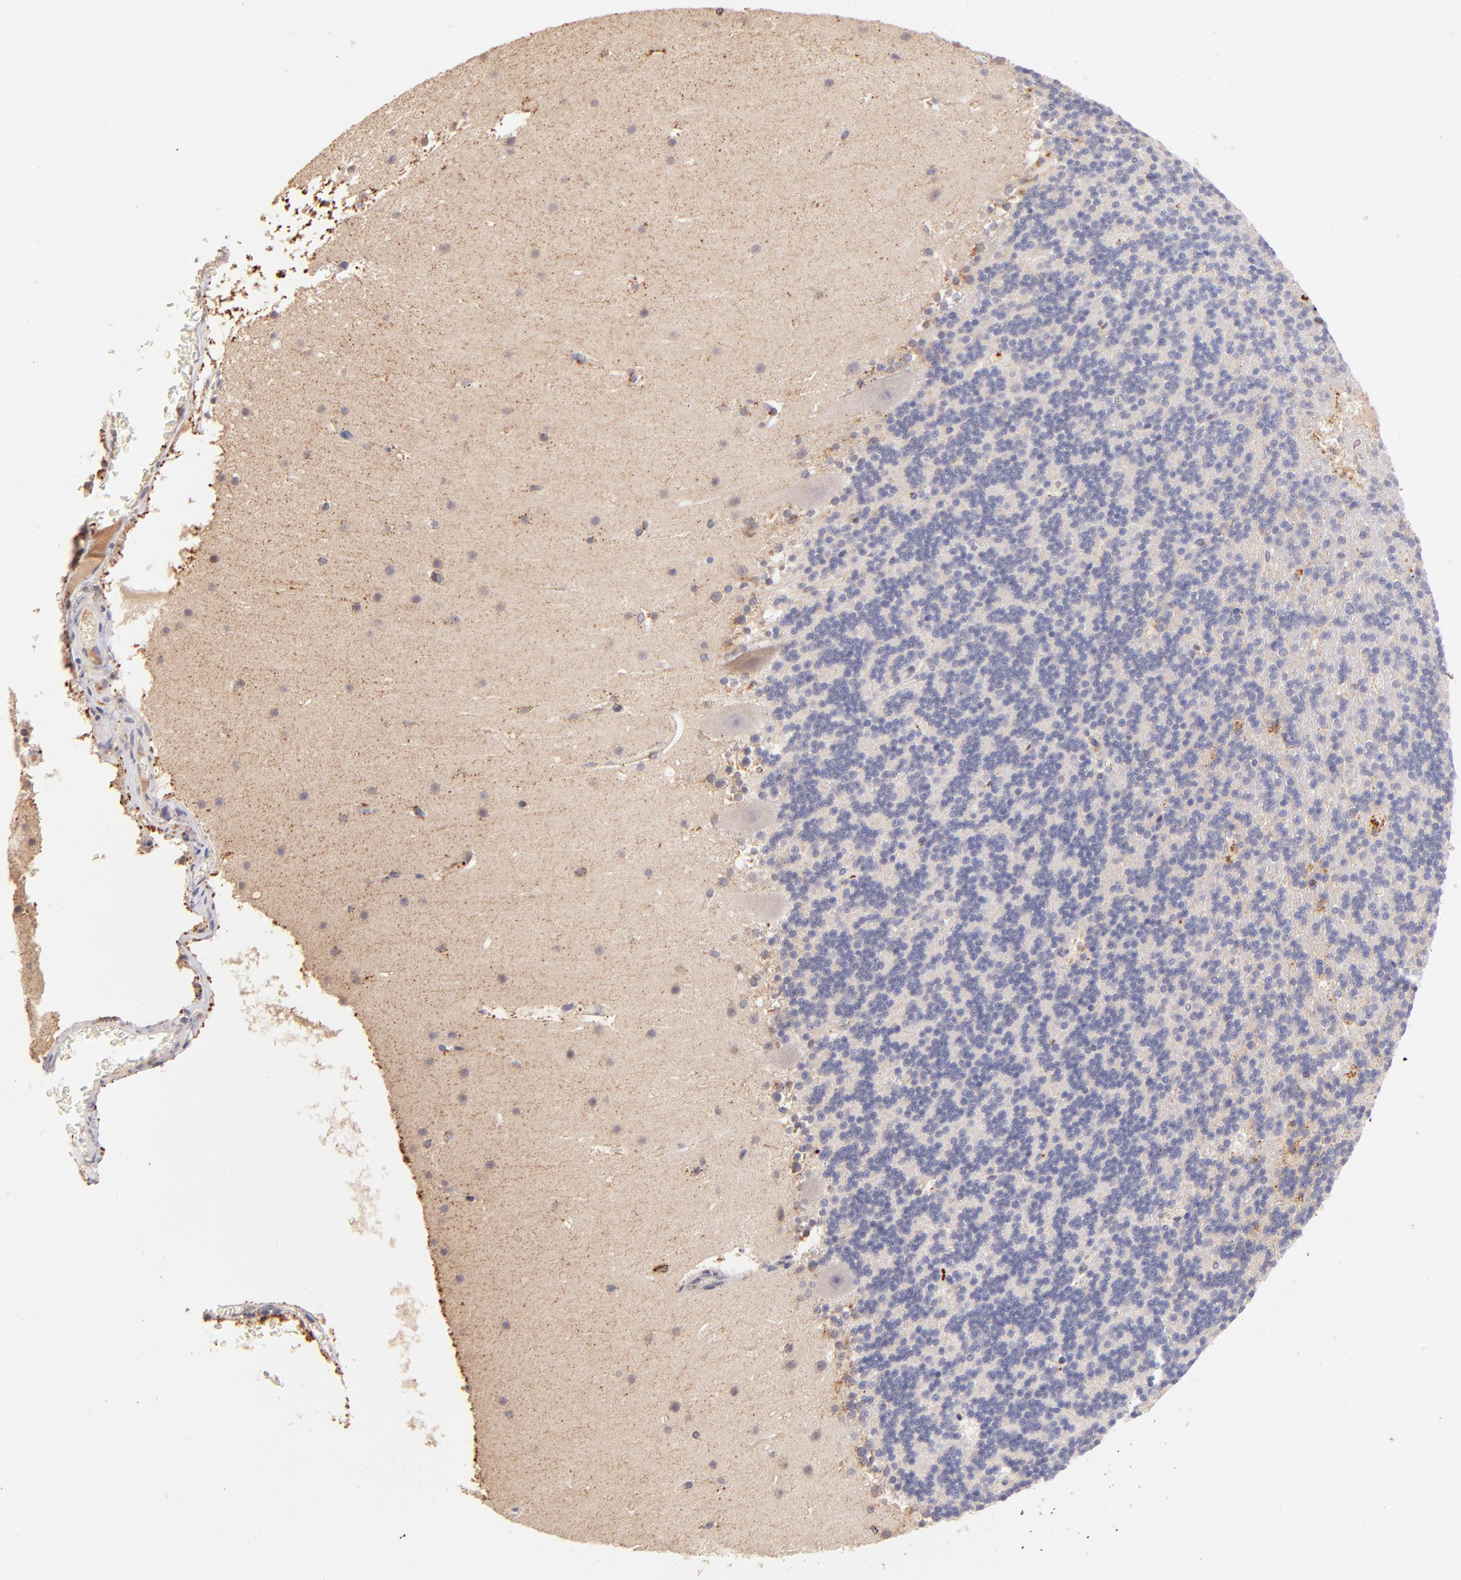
{"staining": {"intensity": "negative", "quantity": "none", "location": "none"}, "tissue": "cerebellum", "cell_type": "Cells in granular layer", "image_type": "normal", "snomed": [{"axis": "morphology", "description": "Normal tissue, NOS"}, {"axis": "topography", "description": "Cerebellum"}], "caption": "Immunohistochemistry histopathology image of unremarkable cerebellum stained for a protein (brown), which demonstrates no positivity in cells in granular layer.", "gene": "SPARC", "patient": {"sex": "male", "age": 45}}